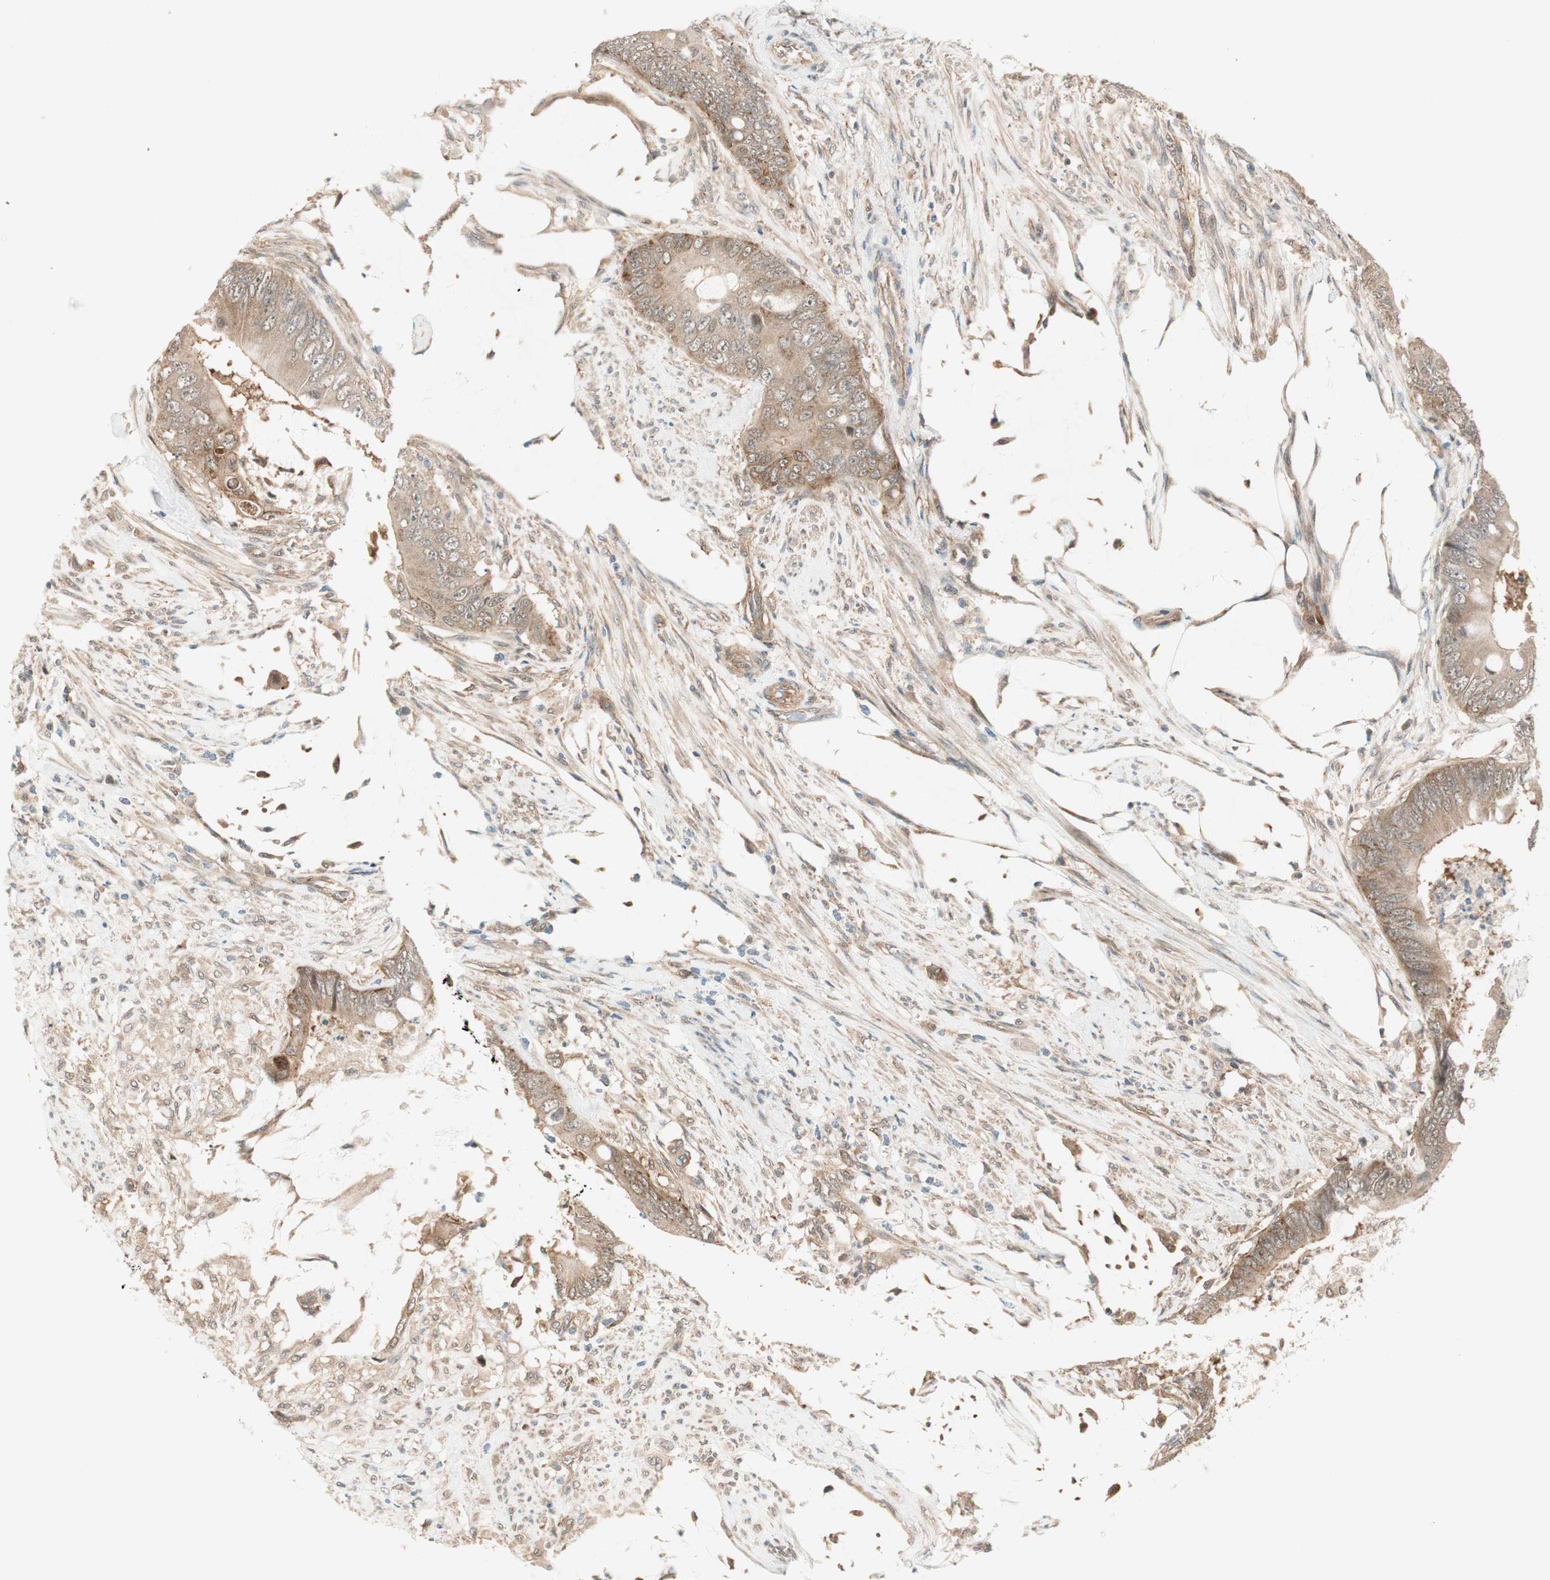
{"staining": {"intensity": "moderate", "quantity": ">75%", "location": "cytoplasmic/membranous"}, "tissue": "colorectal cancer", "cell_type": "Tumor cells", "image_type": "cancer", "snomed": [{"axis": "morphology", "description": "Adenocarcinoma, NOS"}, {"axis": "topography", "description": "Rectum"}], "caption": "The immunohistochemical stain labels moderate cytoplasmic/membranous expression in tumor cells of adenocarcinoma (colorectal) tissue.", "gene": "PSMD8", "patient": {"sex": "female", "age": 77}}